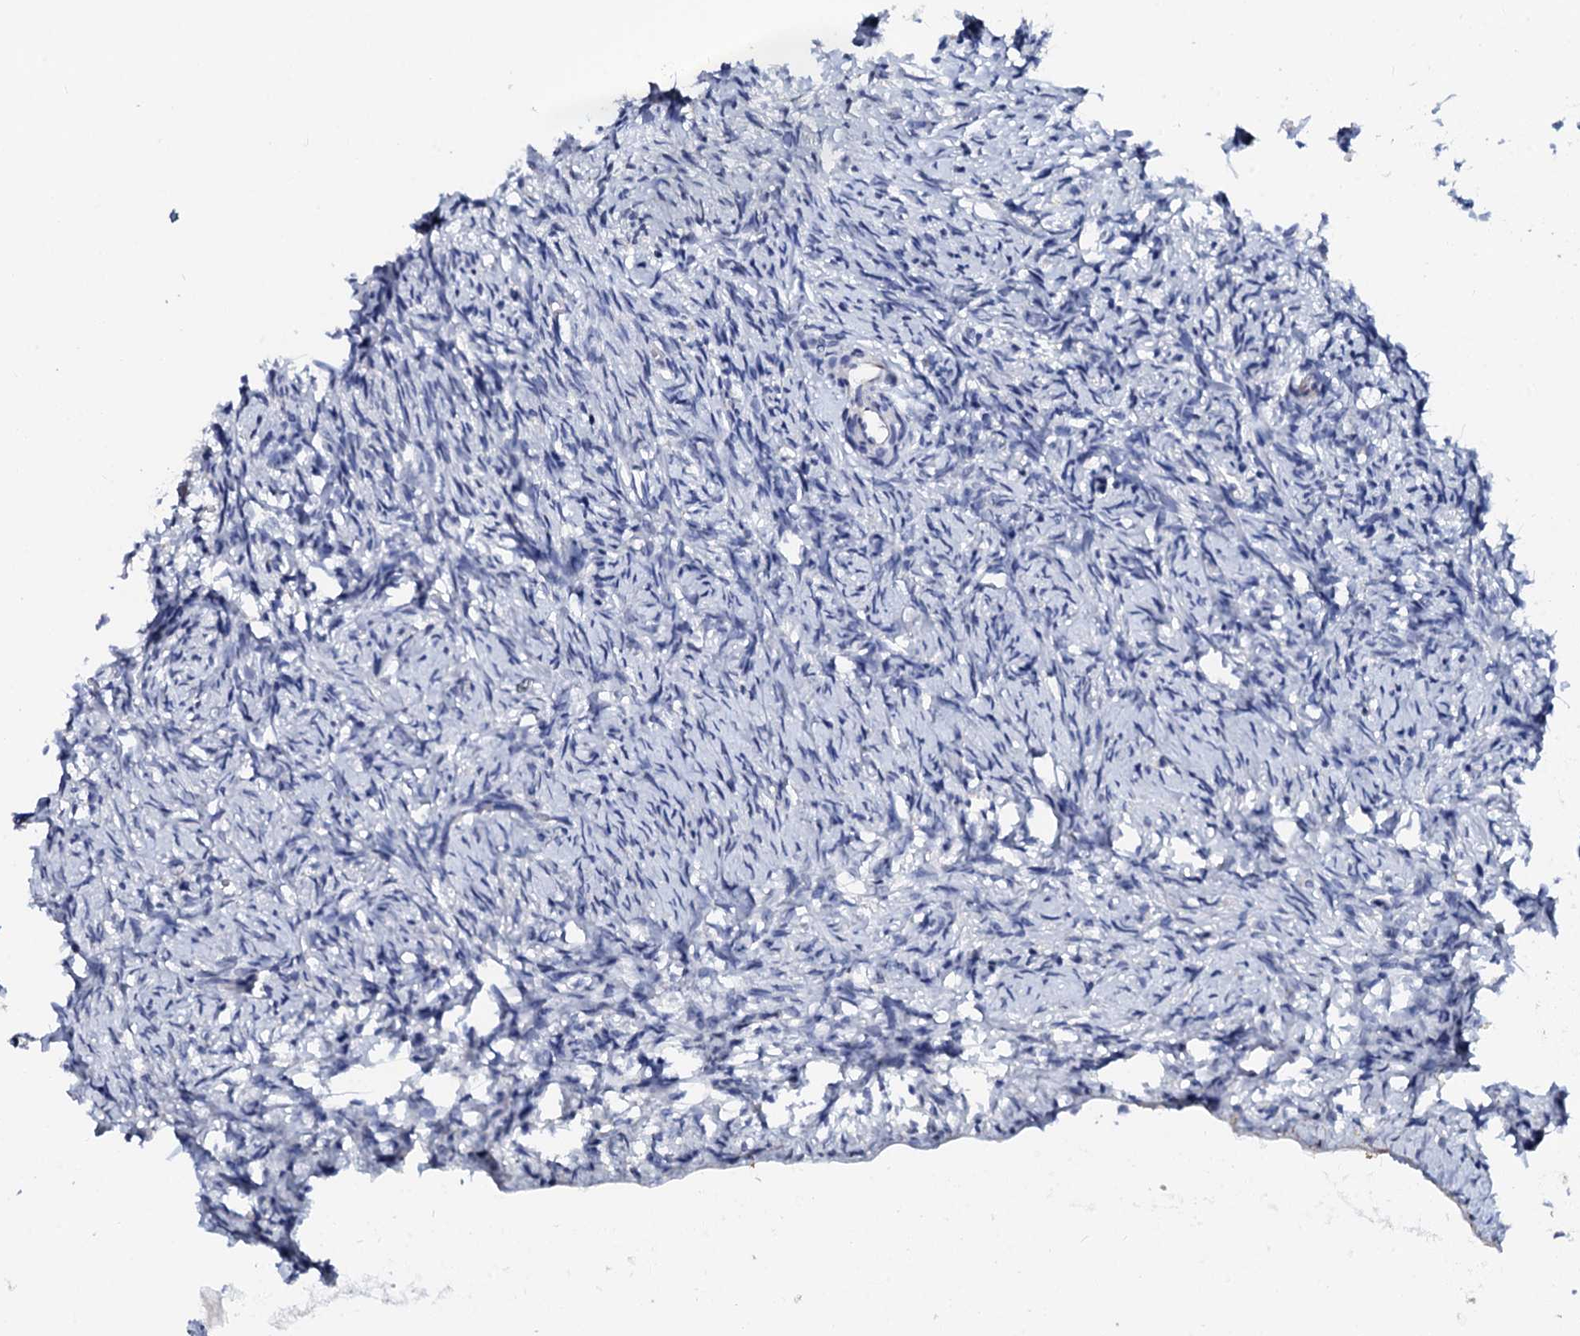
{"staining": {"intensity": "negative", "quantity": "none", "location": "none"}, "tissue": "ovary", "cell_type": "Ovarian stroma cells", "image_type": "normal", "snomed": [{"axis": "morphology", "description": "Normal tissue, NOS"}, {"axis": "topography", "description": "Ovary"}], "caption": "Immunohistochemistry of unremarkable ovary exhibits no positivity in ovarian stroma cells.", "gene": "AKAP3", "patient": {"sex": "female", "age": 51}}